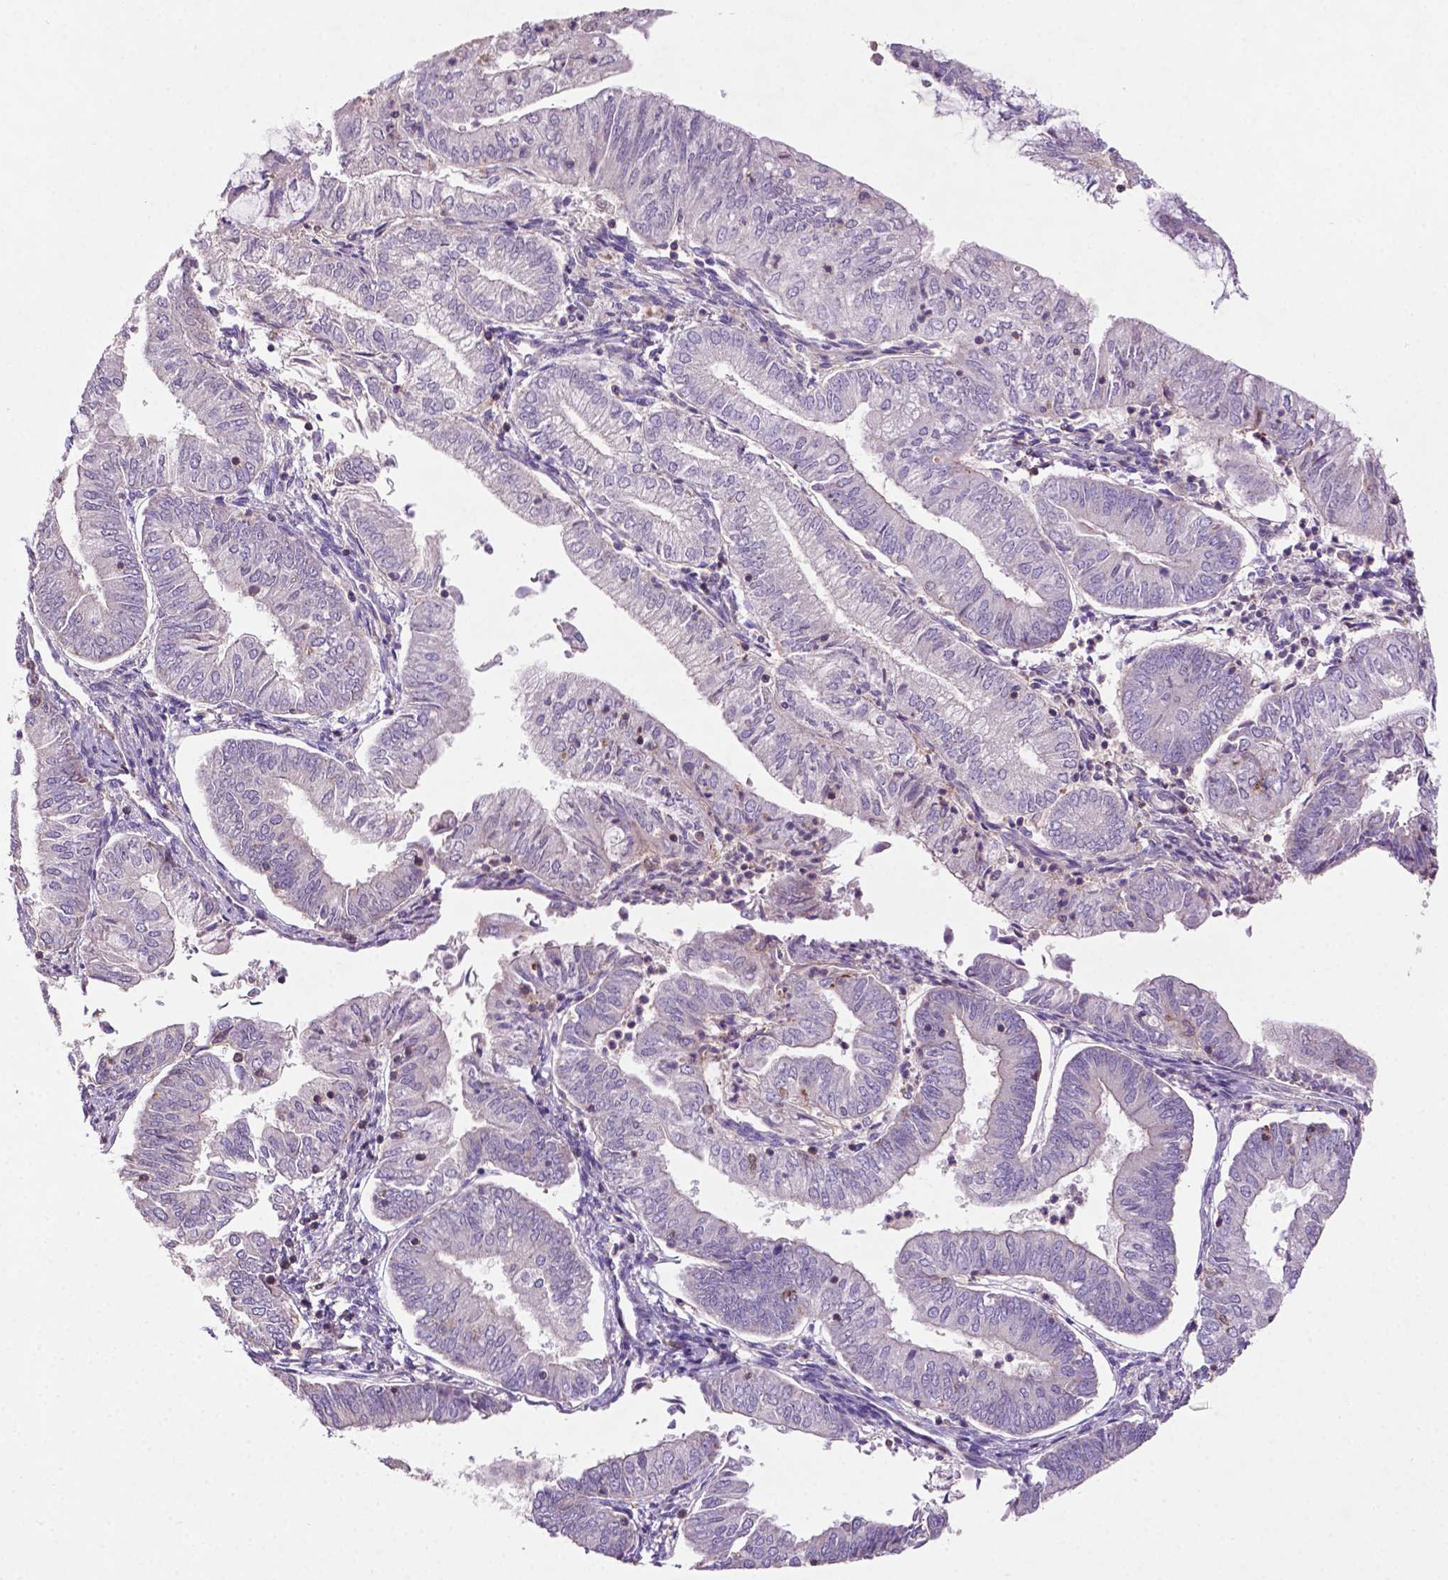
{"staining": {"intensity": "negative", "quantity": "none", "location": "none"}, "tissue": "endometrial cancer", "cell_type": "Tumor cells", "image_type": "cancer", "snomed": [{"axis": "morphology", "description": "Adenocarcinoma, NOS"}, {"axis": "topography", "description": "Endometrium"}], "caption": "Human adenocarcinoma (endometrial) stained for a protein using immunohistochemistry (IHC) reveals no staining in tumor cells.", "gene": "BMP4", "patient": {"sex": "female", "age": 55}}